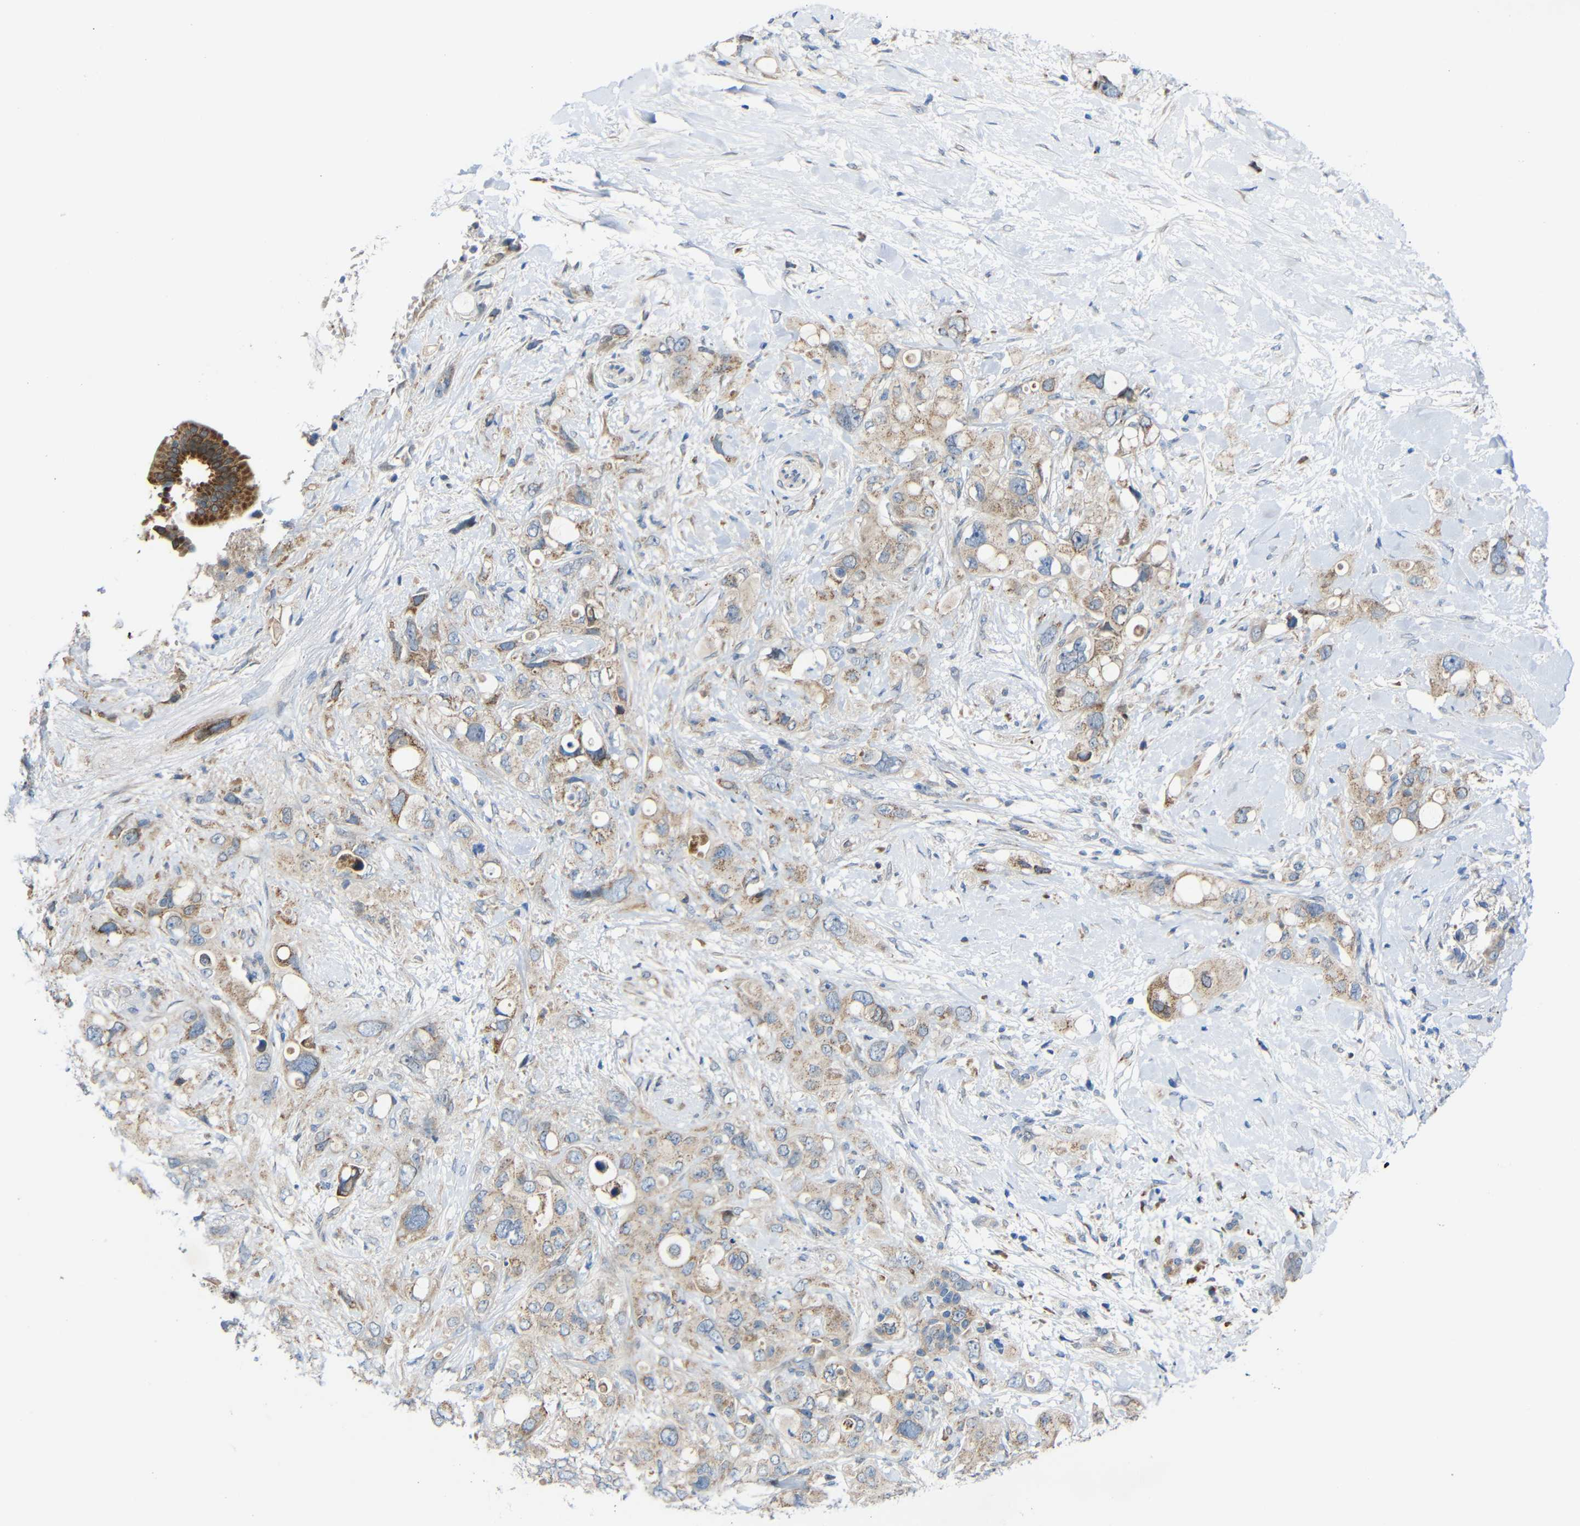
{"staining": {"intensity": "weak", "quantity": ">75%", "location": "cytoplasmic/membranous"}, "tissue": "pancreatic cancer", "cell_type": "Tumor cells", "image_type": "cancer", "snomed": [{"axis": "morphology", "description": "Adenocarcinoma, NOS"}, {"axis": "topography", "description": "Pancreas"}], "caption": "A brown stain shows weak cytoplasmic/membranous positivity of a protein in human pancreatic adenocarcinoma tumor cells. (DAB = brown stain, brightfield microscopy at high magnification).", "gene": "TMEM25", "patient": {"sex": "female", "age": 56}}